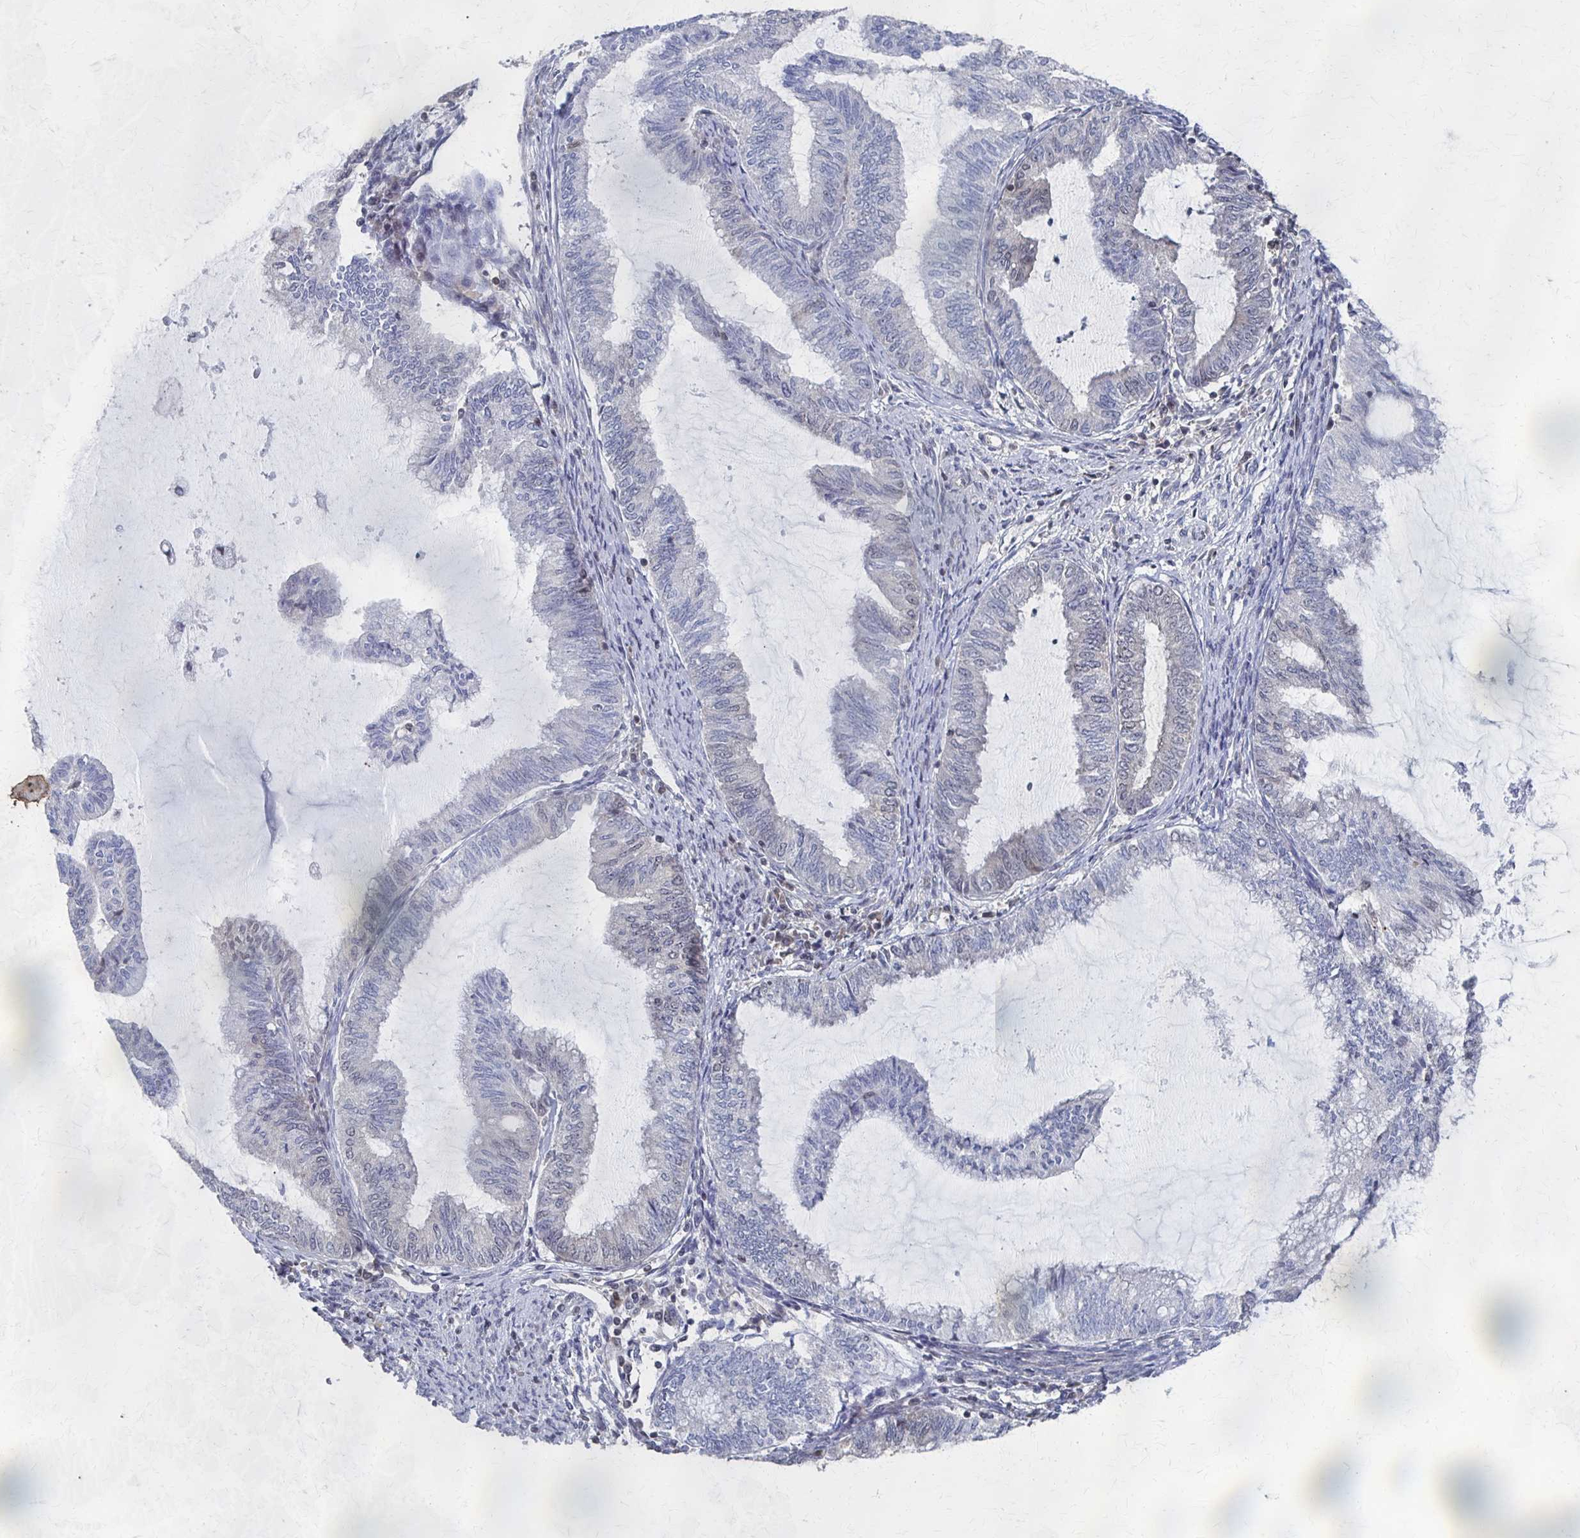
{"staining": {"intensity": "negative", "quantity": "none", "location": "none"}, "tissue": "endometrial cancer", "cell_type": "Tumor cells", "image_type": "cancer", "snomed": [{"axis": "morphology", "description": "Adenocarcinoma, NOS"}, {"axis": "topography", "description": "Endometrium"}], "caption": "Endometrial cancer (adenocarcinoma) was stained to show a protein in brown. There is no significant staining in tumor cells.", "gene": "GTF2B", "patient": {"sex": "female", "age": 79}}